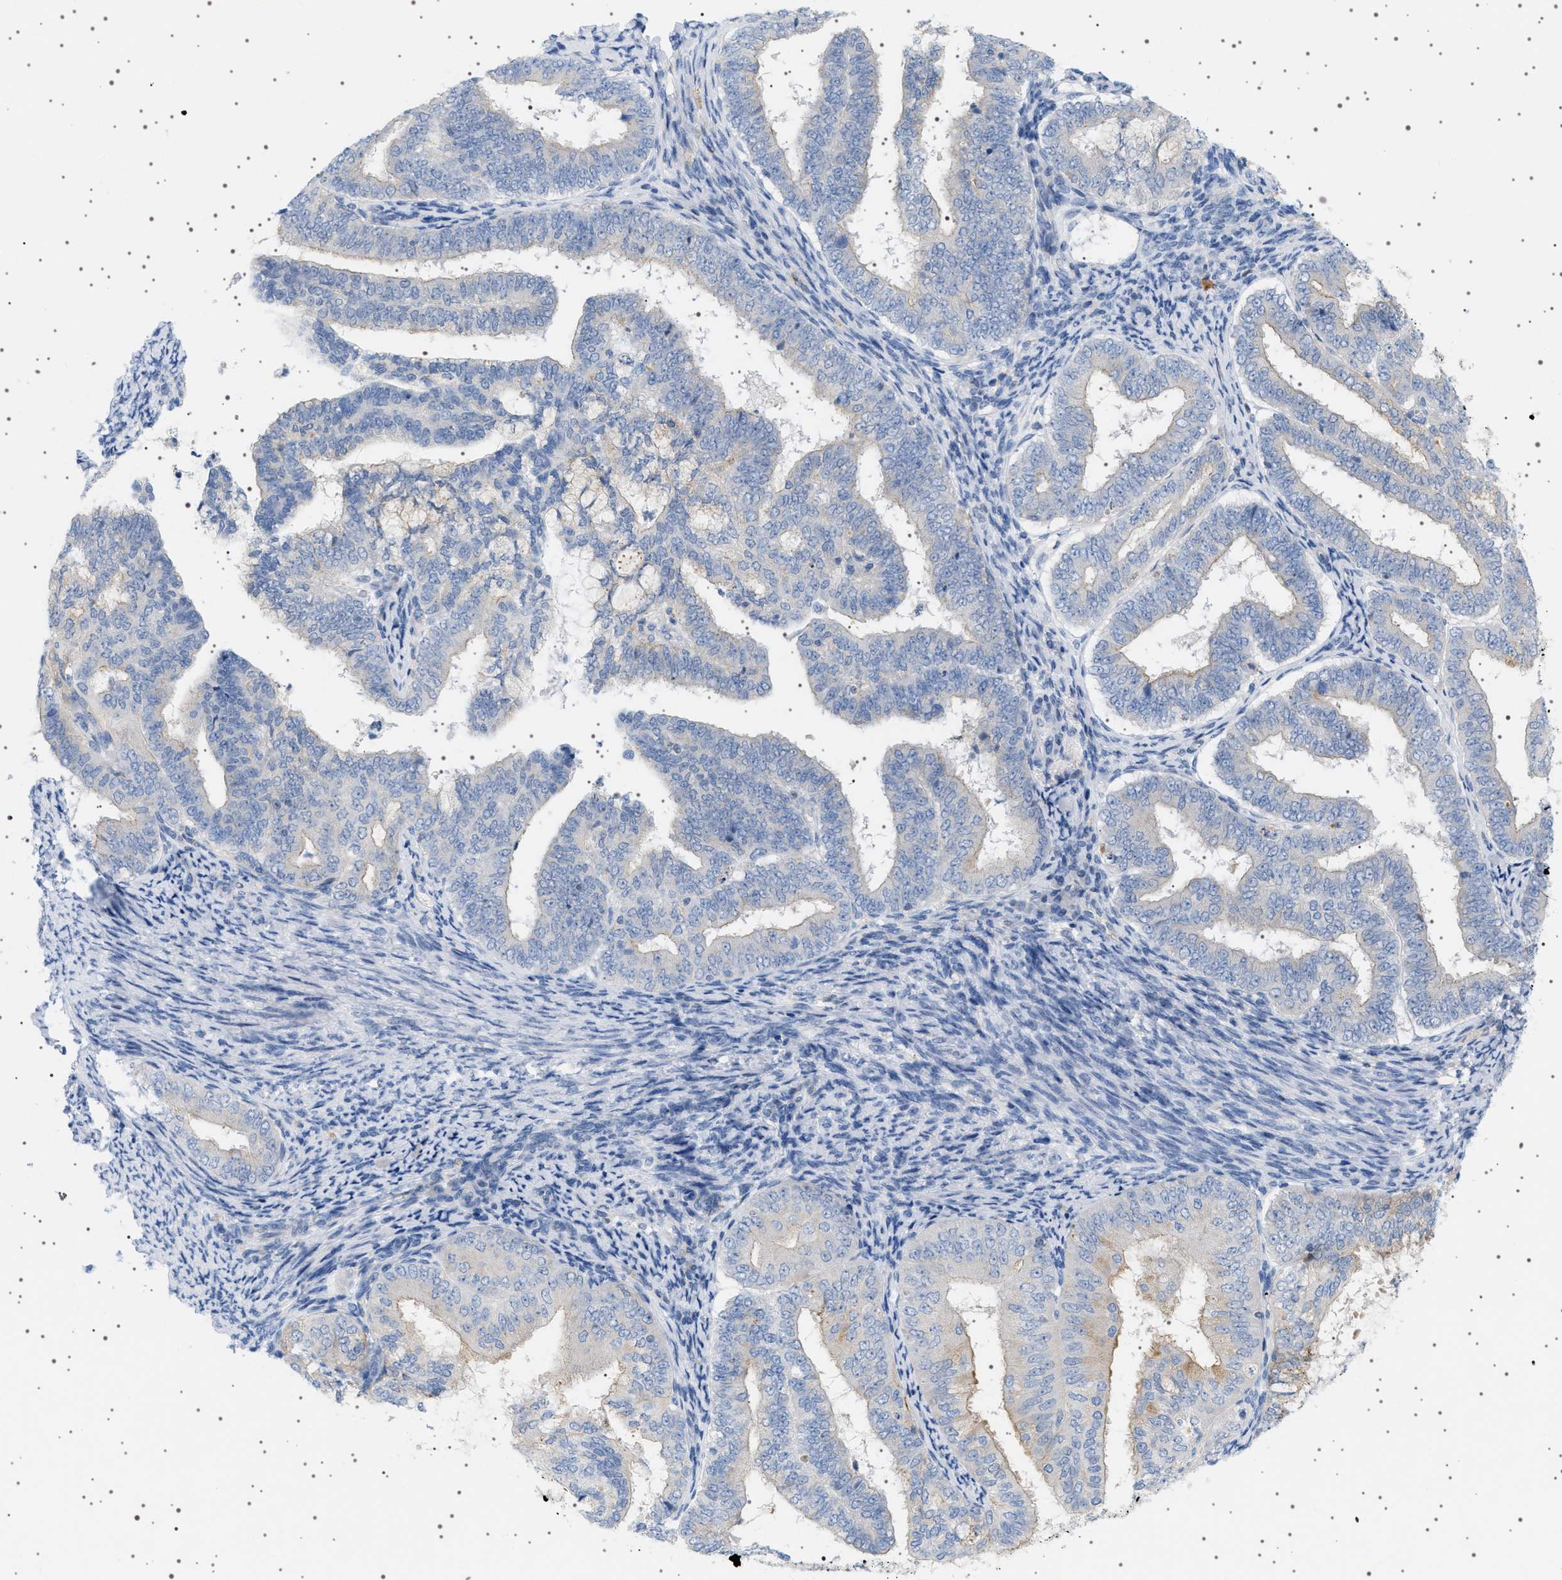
{"staining": {"intensity": "moderate", "quantity": "<25%", "location": "cytoplasmic/membranous"}, "tissue": "endometrial cancer", "cell_type": "Tumor cells", "image_type": "cancer", "snomed": [{"axis": "morphology", "description": "Adenocarcinoma, NOS"}, {"axis": "topography", "description": "Endometrium"}], "caption": "Human endometrial cancer (adenocarcinoma) stained with a protein marker demonstrates moderate staining in tumor cells.", "gene": "ADCY10", "patient": {"sex": "female", "age": 63}}